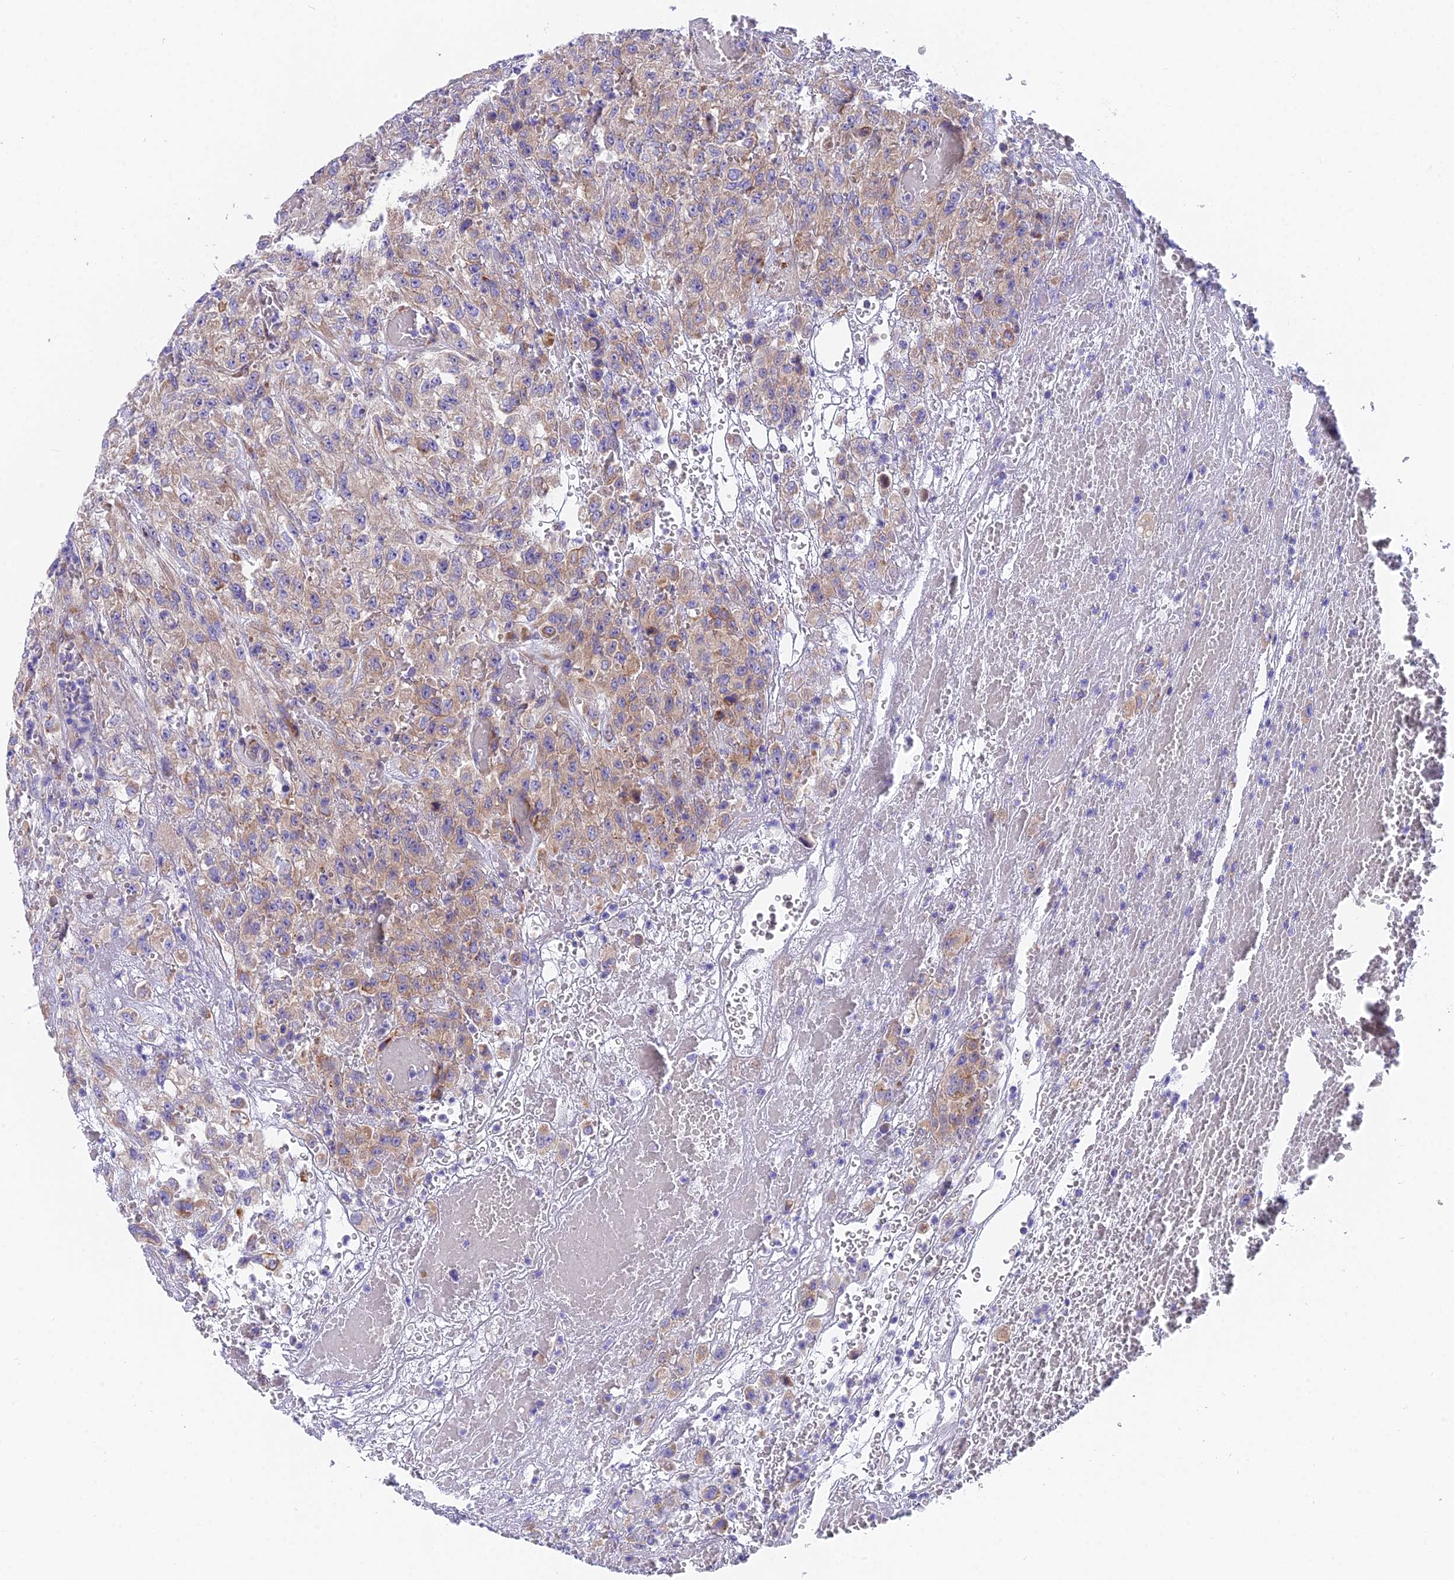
{"staining": {"intensity": "weak", "quantity": "25%-75%", "location": "cytoplasmic/membranous"}, "tissue": "urothelial cancer", "cell_type": "Tumor cells", "image_type": "cancer", "snomed": [{"axis": "morphology", "description": "Urothelial carcinoma, High grade"}, {"axis": "topography", "description": "Urinary bladder"}], "caption": "Protein expression analysis of human urothelial cancer reveals weak cytoplasmic/membranous staining in about 25%-75% of tumor cells.", "gene": "MVB12A", "patient": {"sex": "male", "age": 46}}